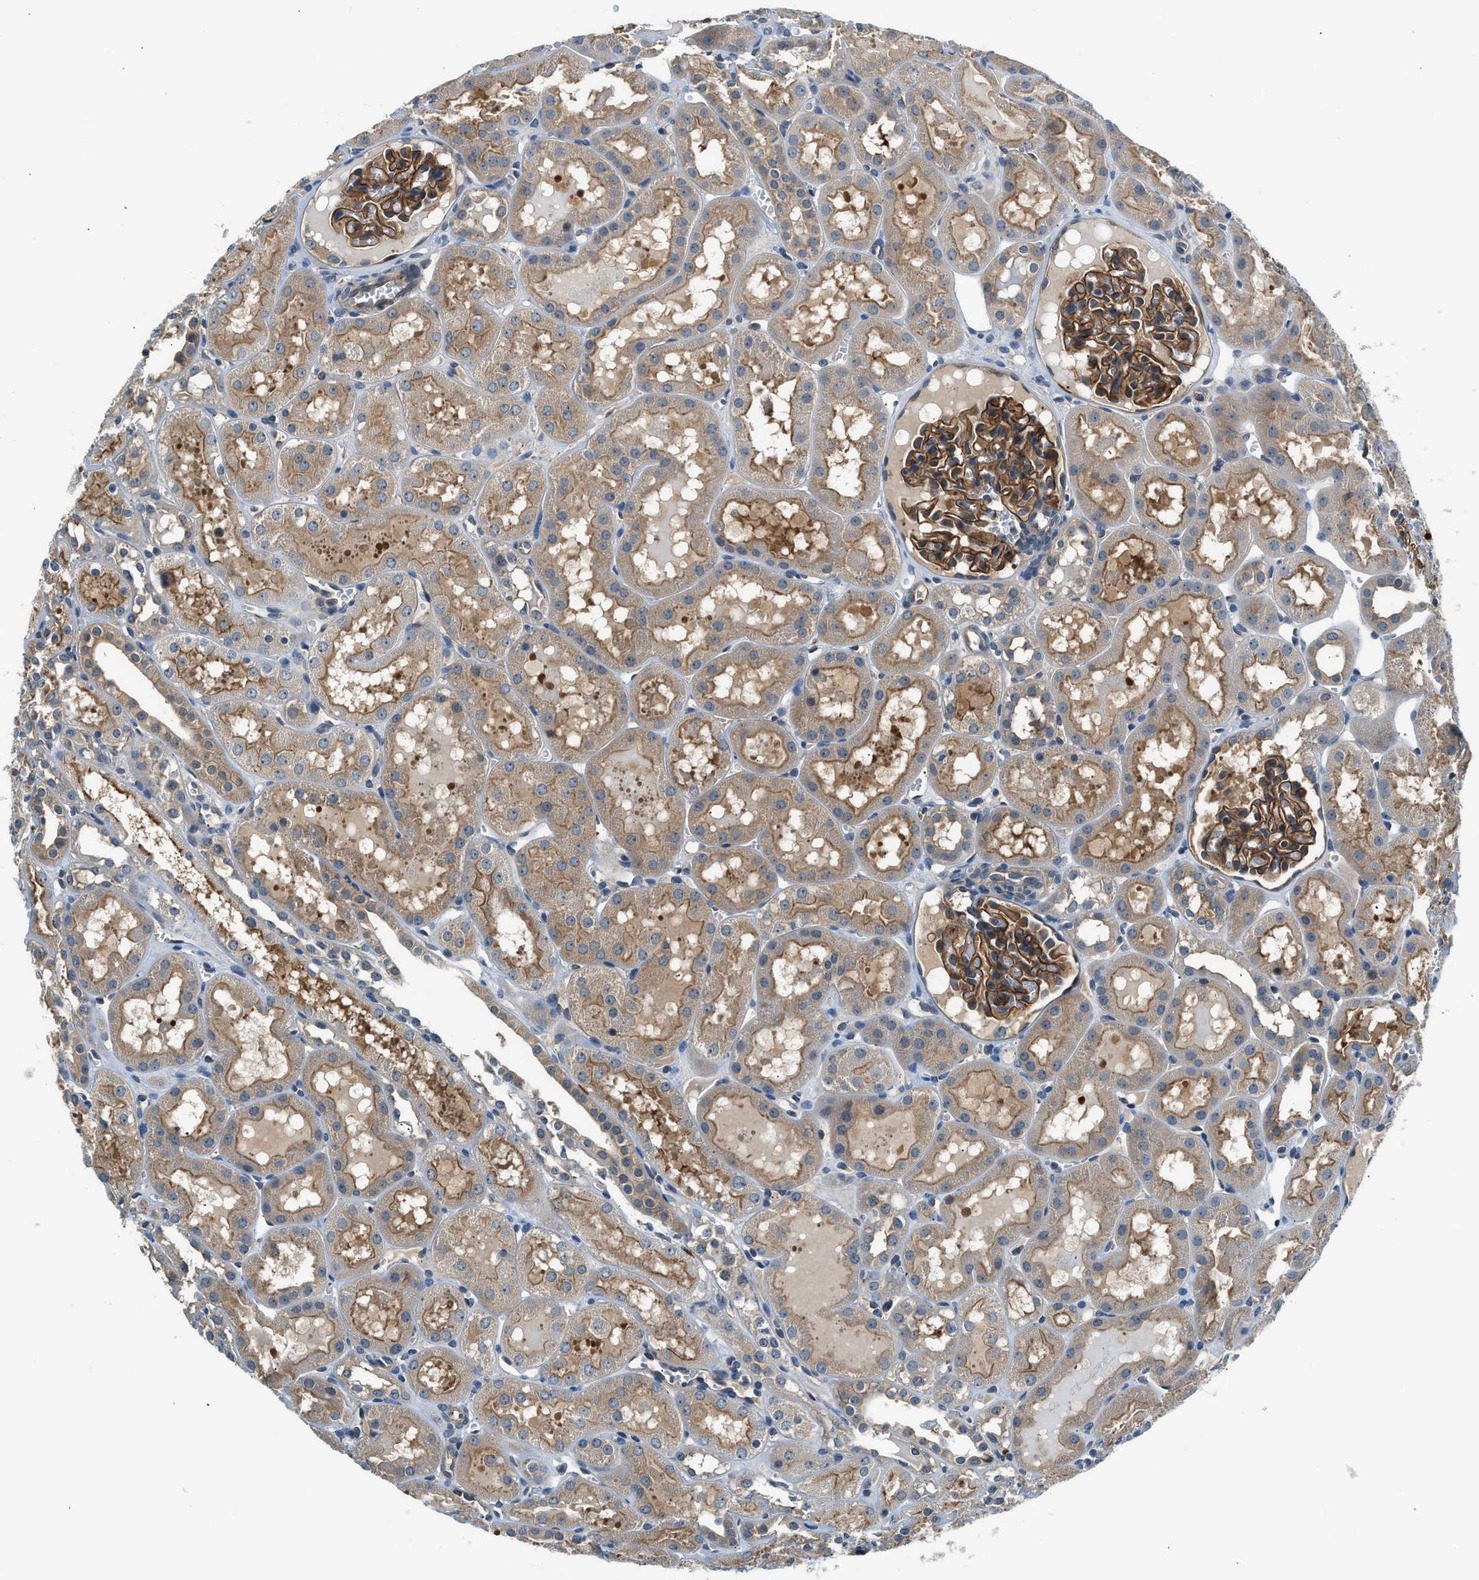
{"staining": {"intensity": "strong", "quantity": ">75%", "location": "cytoplasmic/membranous"}, "tissue": "kidney", "cell_type": "Cells in glomeruli", "image_type": "normal", "snomed": [{"axis": "morphology", "description": "Normal tissue, NOS"}, {"axis": "topography", "description": "Kidney"}, {"axis": "topography", "description": "Urinary bladder"}], "caption": "Immunohistochemical staining of normal human kidney shows high levels of strong cytoplasmic/membranous staining in about >75% of cells in glomeruli. The staining was performed using DAB (3,3'-diaminobenzidine), with brown indicating positive protein expression. Nuclei are stained blue with hematoxylin.", "gene": "CBLB", "patient": {"sex": "male", "age": 16}}